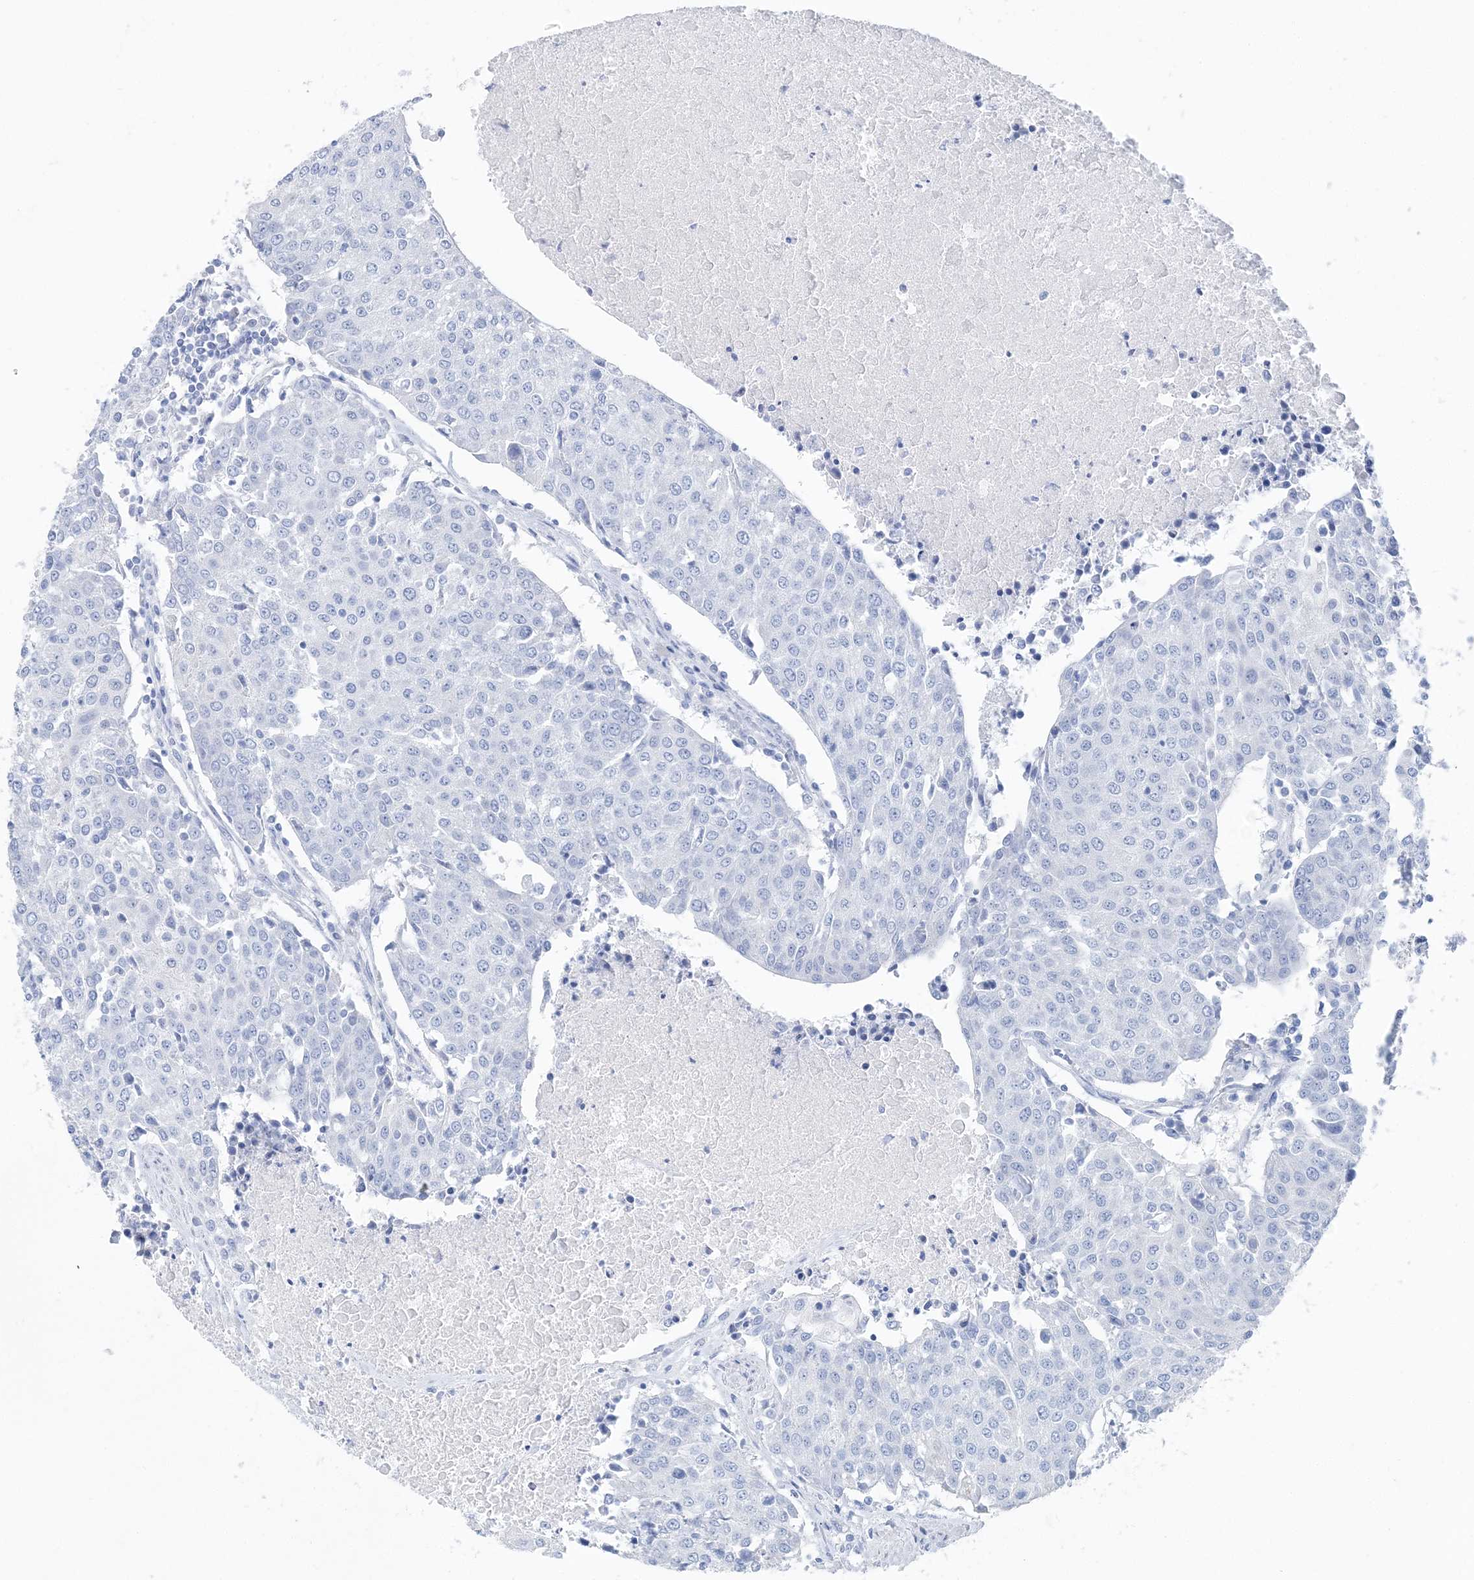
{"staining": {"intensity": "negative", "quantity": "none", "location": "none"}, "tissue": "urothelial cancer", "cell_type": "Tumor cells", "image_type": "cancer", "snomed": [{"axis": "morphology", "description": "Urothelial carcinoma, High grade"}, {"axis": "topography", "description": "Urinary bladder"}], "caption": "A histopathology image of human high-grade urothelial carcinoma is negative for staining in tumor cells.", "gene": "TSPYL6", "patient": {"sex": "female", "age": 85}}